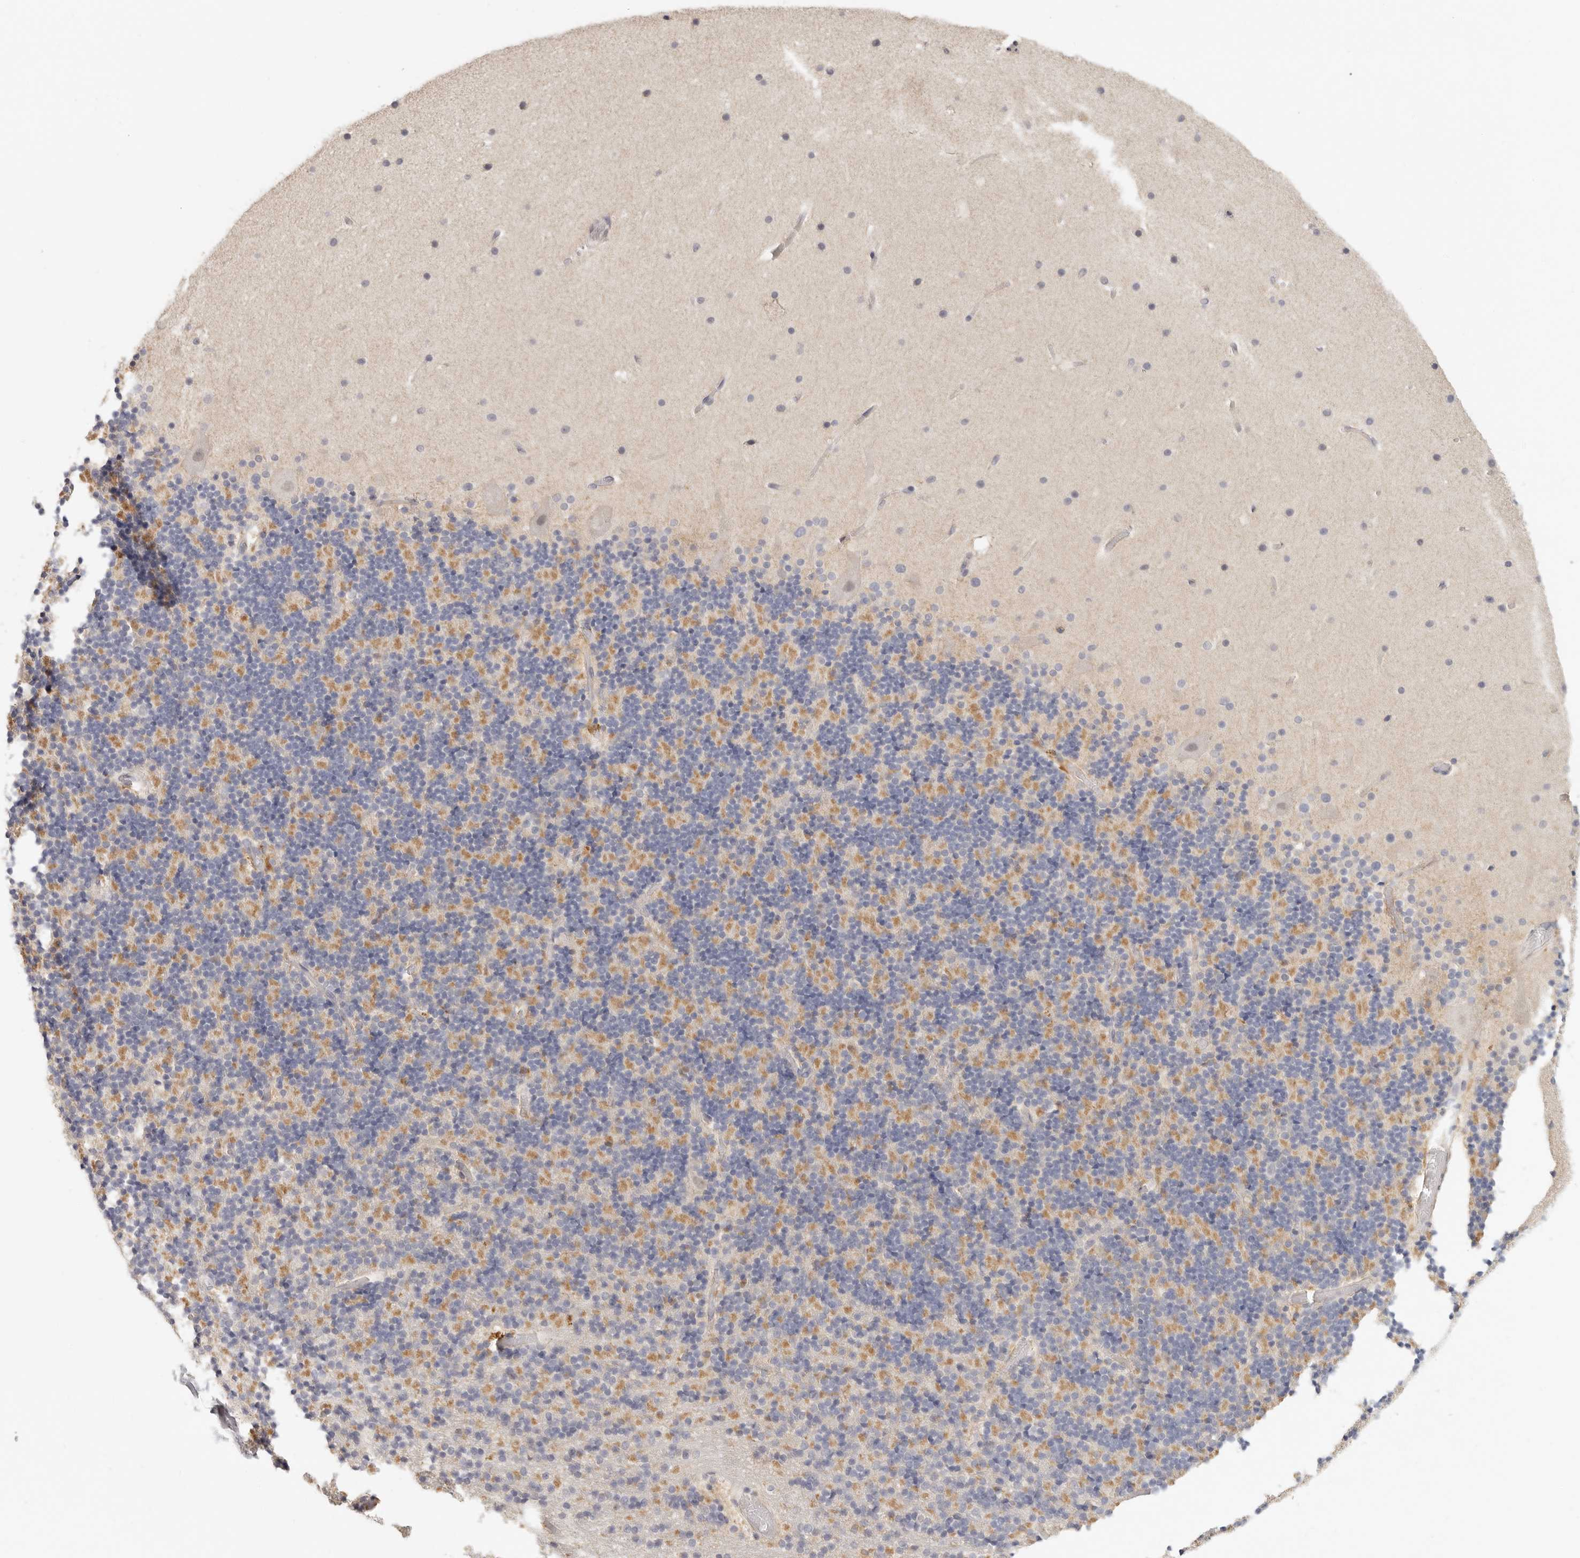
{"staining": {"intensity": "moderate", "quantity": "<25%", "location": "cytoplasmic/membranous"}, "tissue": "cerebellum", "cell_type": "Cells in granular layer", "image_type": "normal", "snomed": [{"axis": "morphology", "description": "Normal tissue, NOS"}, {"axis": "topography", "description": "Cerebellum"}], "caption": "A brown stain highlights moderate cytoplasmic/membranous expression of a protein in cells in granular layer of benign cerebellum.", "gene": "ANXA9", "patient": {"sex": "male", "age": 57}}